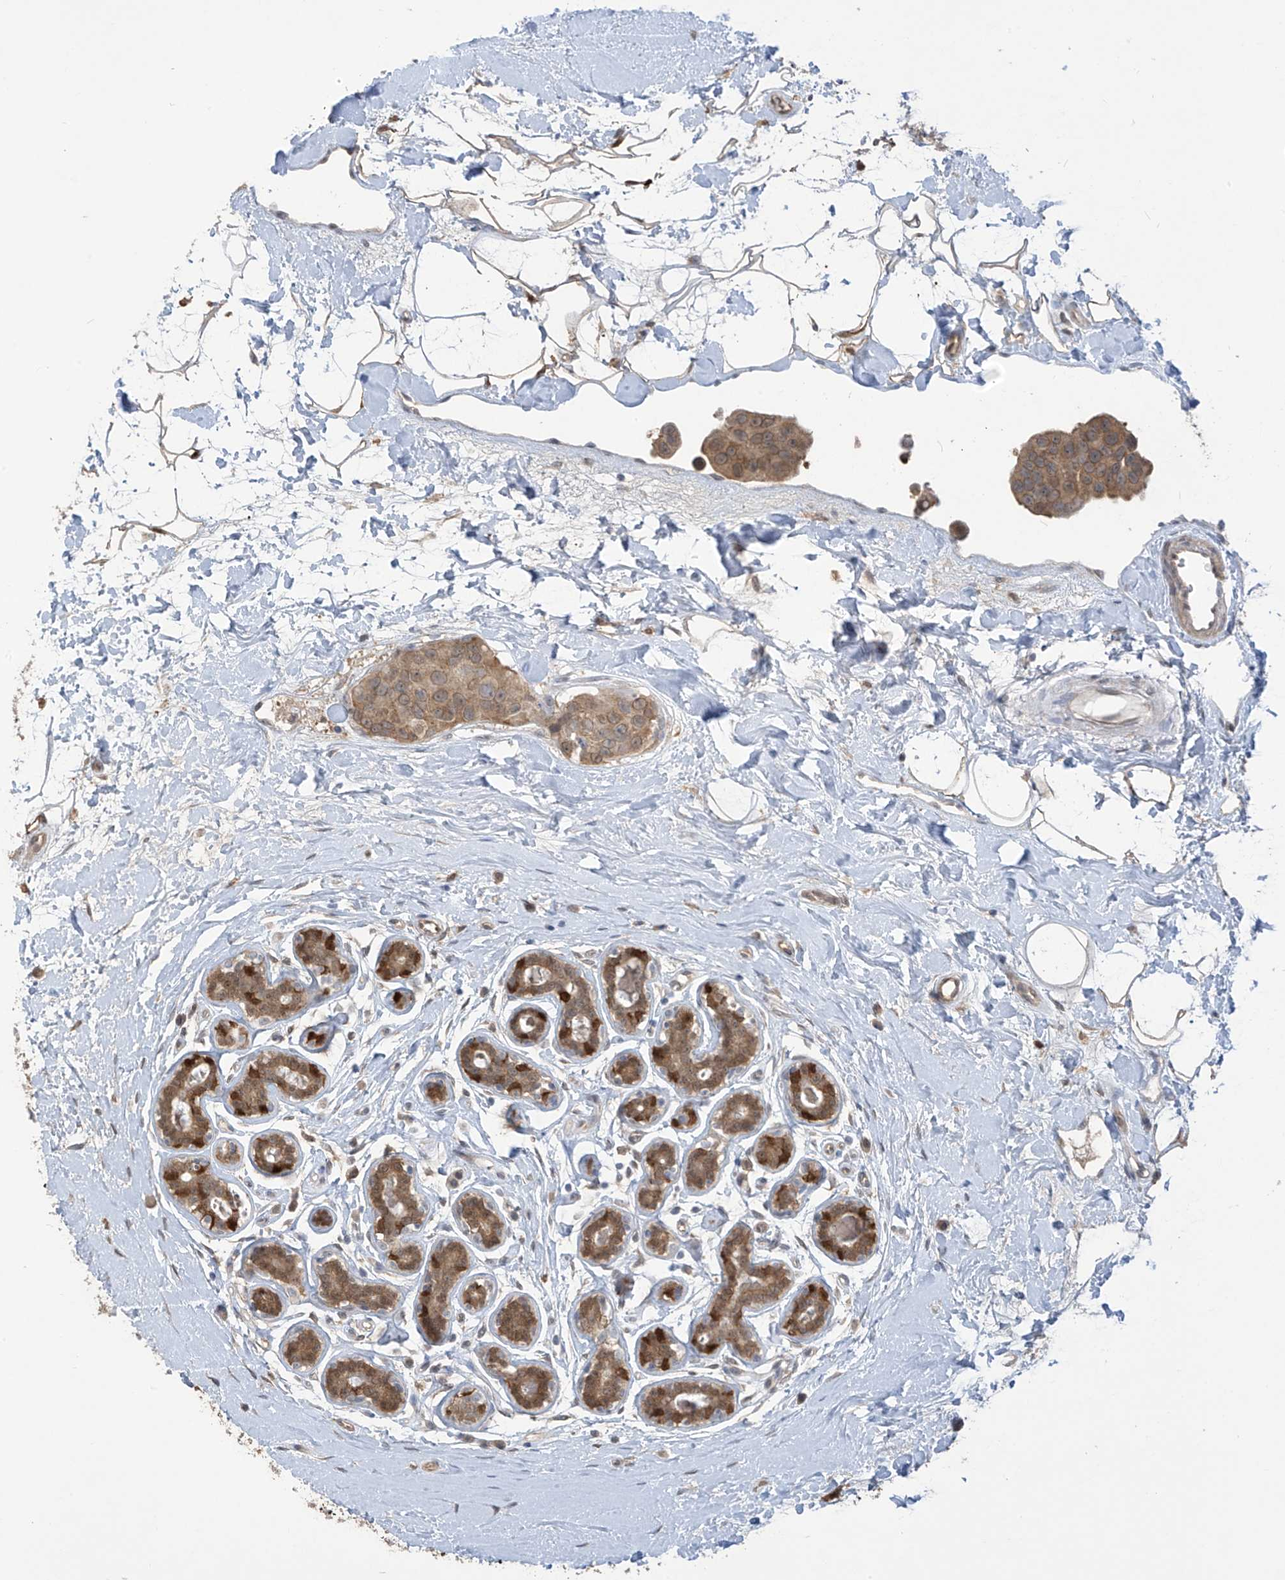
{"staining": {"intensity": "moderate", "quantity": ">75%", "location": "cytoplasmic/membranous"}, "tissue": "breast cancer", "cell_type": "Tumor cells", "image_type": "cancer", "snomed": [{"axis": "morphology", "description": "Normal tissue, NOS"}, {"axis": "morphology", "description": "Duct carcinoma"}, {"axis": "topography", "description": "Breast"}], "caption": "Moderate cytoplasmic/membranous protein positivity is seen in about >75% of tumor cells in breast cancer. The protein is stained brown, and the nuclei are stained in blue (DAB IHC with brightfield microscopy, high magnification).", "gene": "IDH1", "patient": {"sex": "female", "age": 39}}